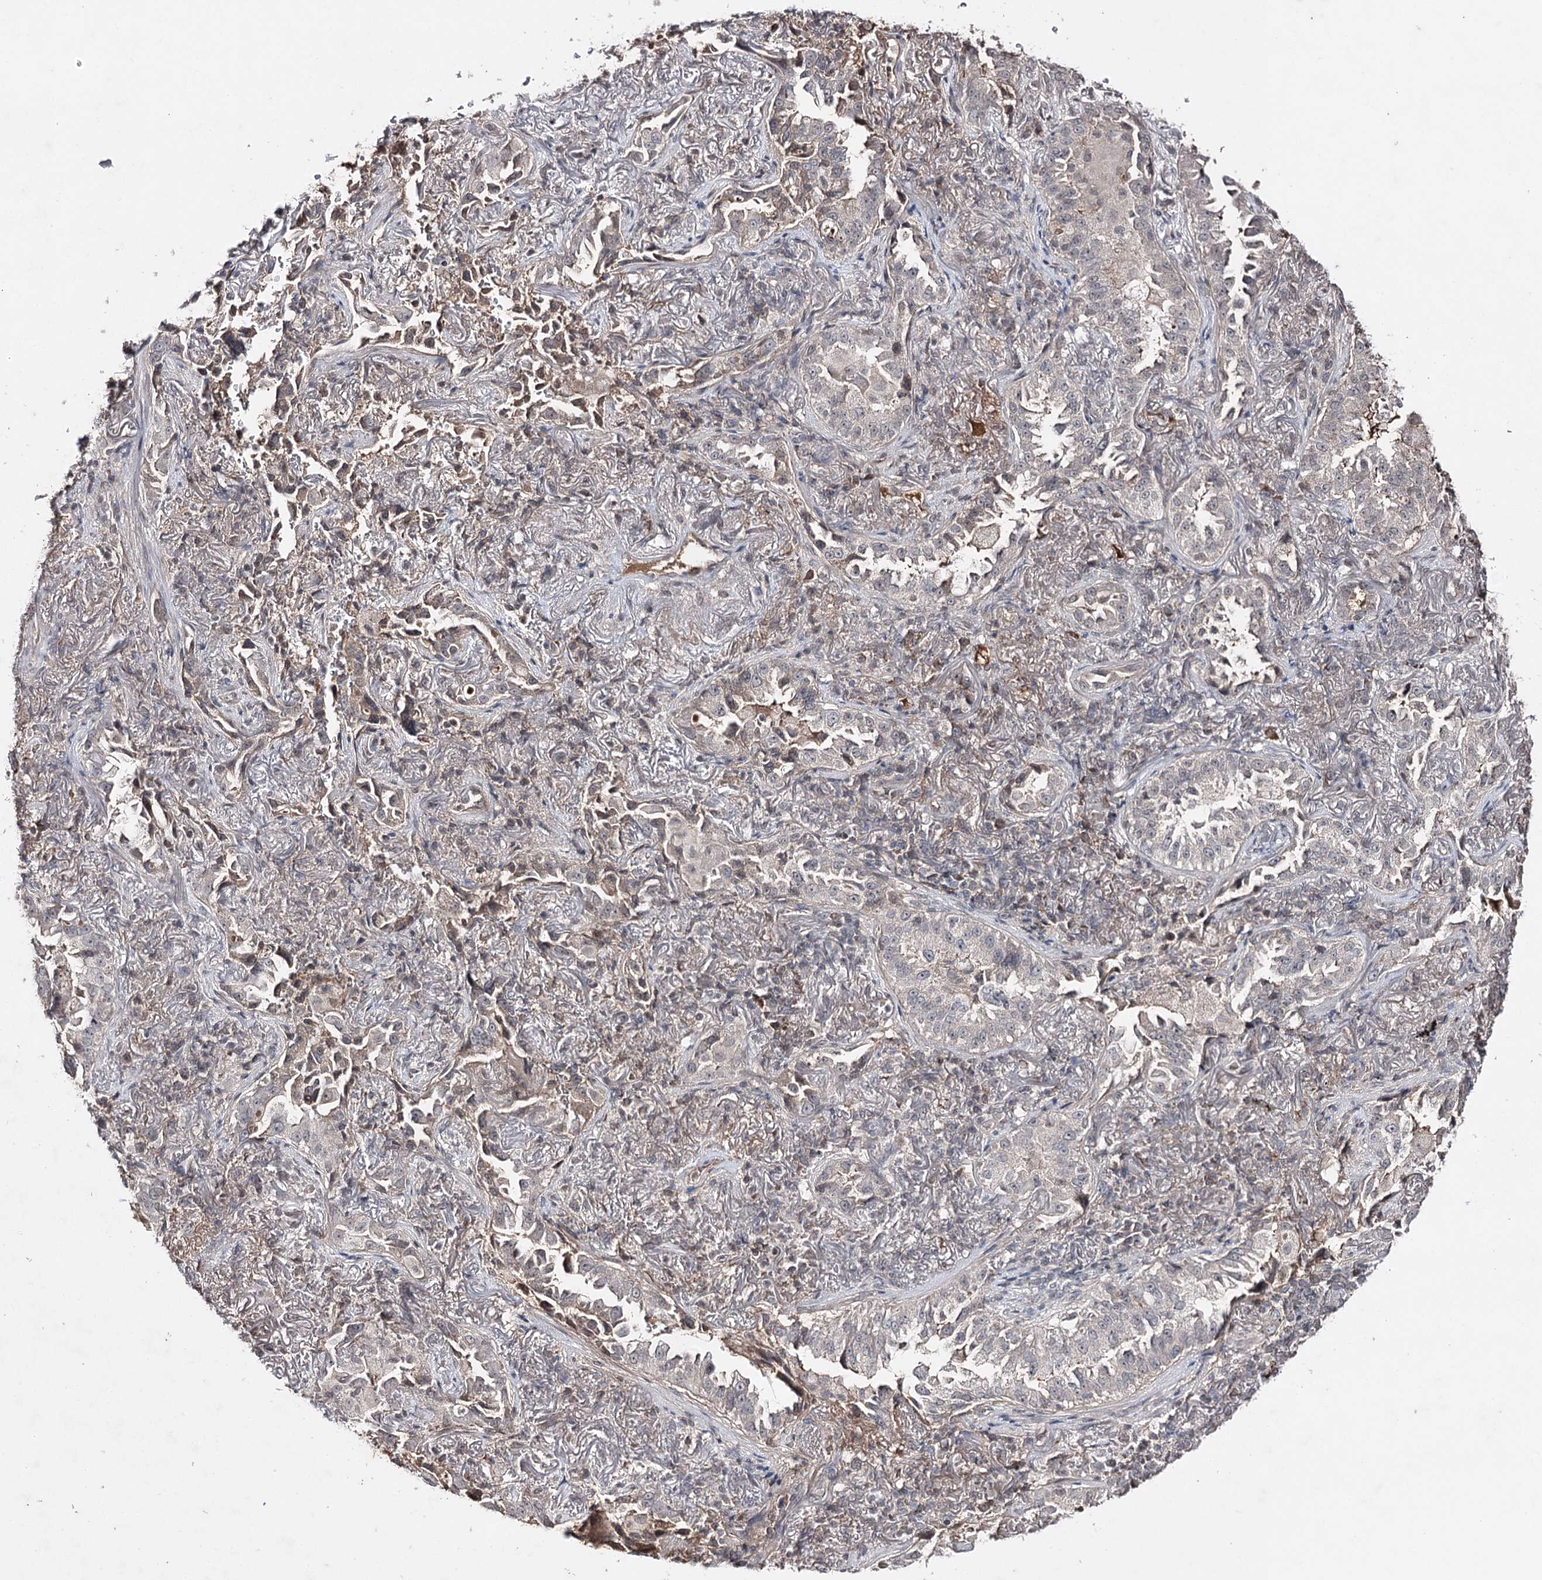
{"staining": {"intensity": "negative", "quantity": "none", "location": "none"}, "tissue": "lung cancer", "cell_type": "Tumor cells", "image_type": "cancer", "snomed": [{"axis": "morphology", "description": "Adenocarcinoma, NOS"}, {"axis": "topography", "description": "Lung"}], "caption": "This photomicrograph is of lung cancer stained with IHC to label a protein in brown with the nuclei are counter-stained blue. There is no staining in tumor cells.", "gene": "SYNGR3", "patient": {"sex": "female", "age": 69}}